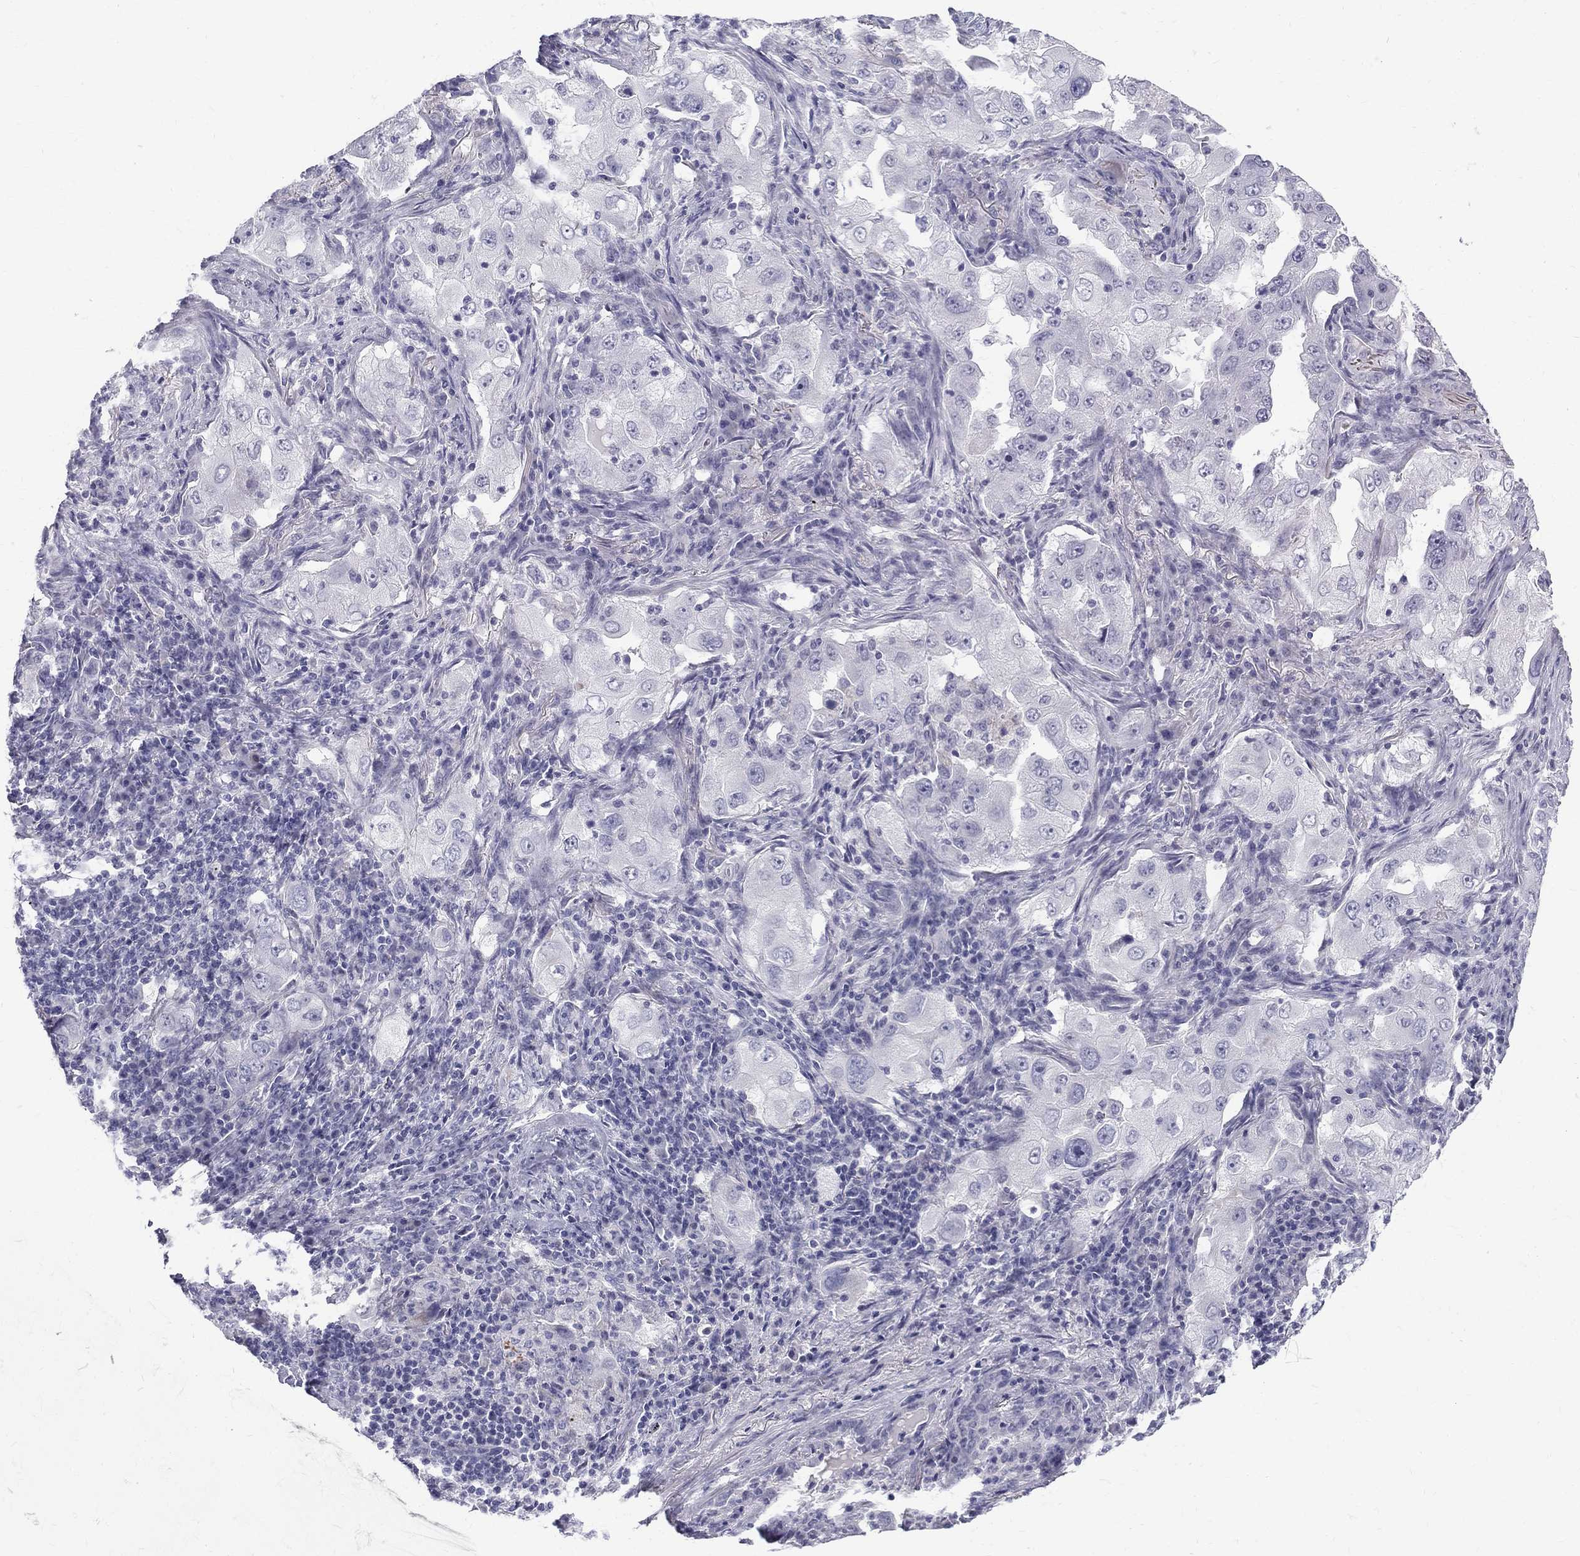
{"staining": {"intensity": "negative", "quantity": "none", "location": "none"}, "tissue": "lung cancer", "cell_type": "Tumor cells", "image_type": "cancer", "snomed": [{"axis": "morphology", "description": "Adenocarcinoma, NOS"}, {"axis": "topography", "description": "Lung"}], "caption": "A high-resolution histopathology image shows immunohistochemistry (IHC) staining of lung cancer (adenocarcinoma), which demonstrates no significant expression in tumor cells.", "gene": "MAGEB6", "patient": {"sex": "female", "age": 61}}